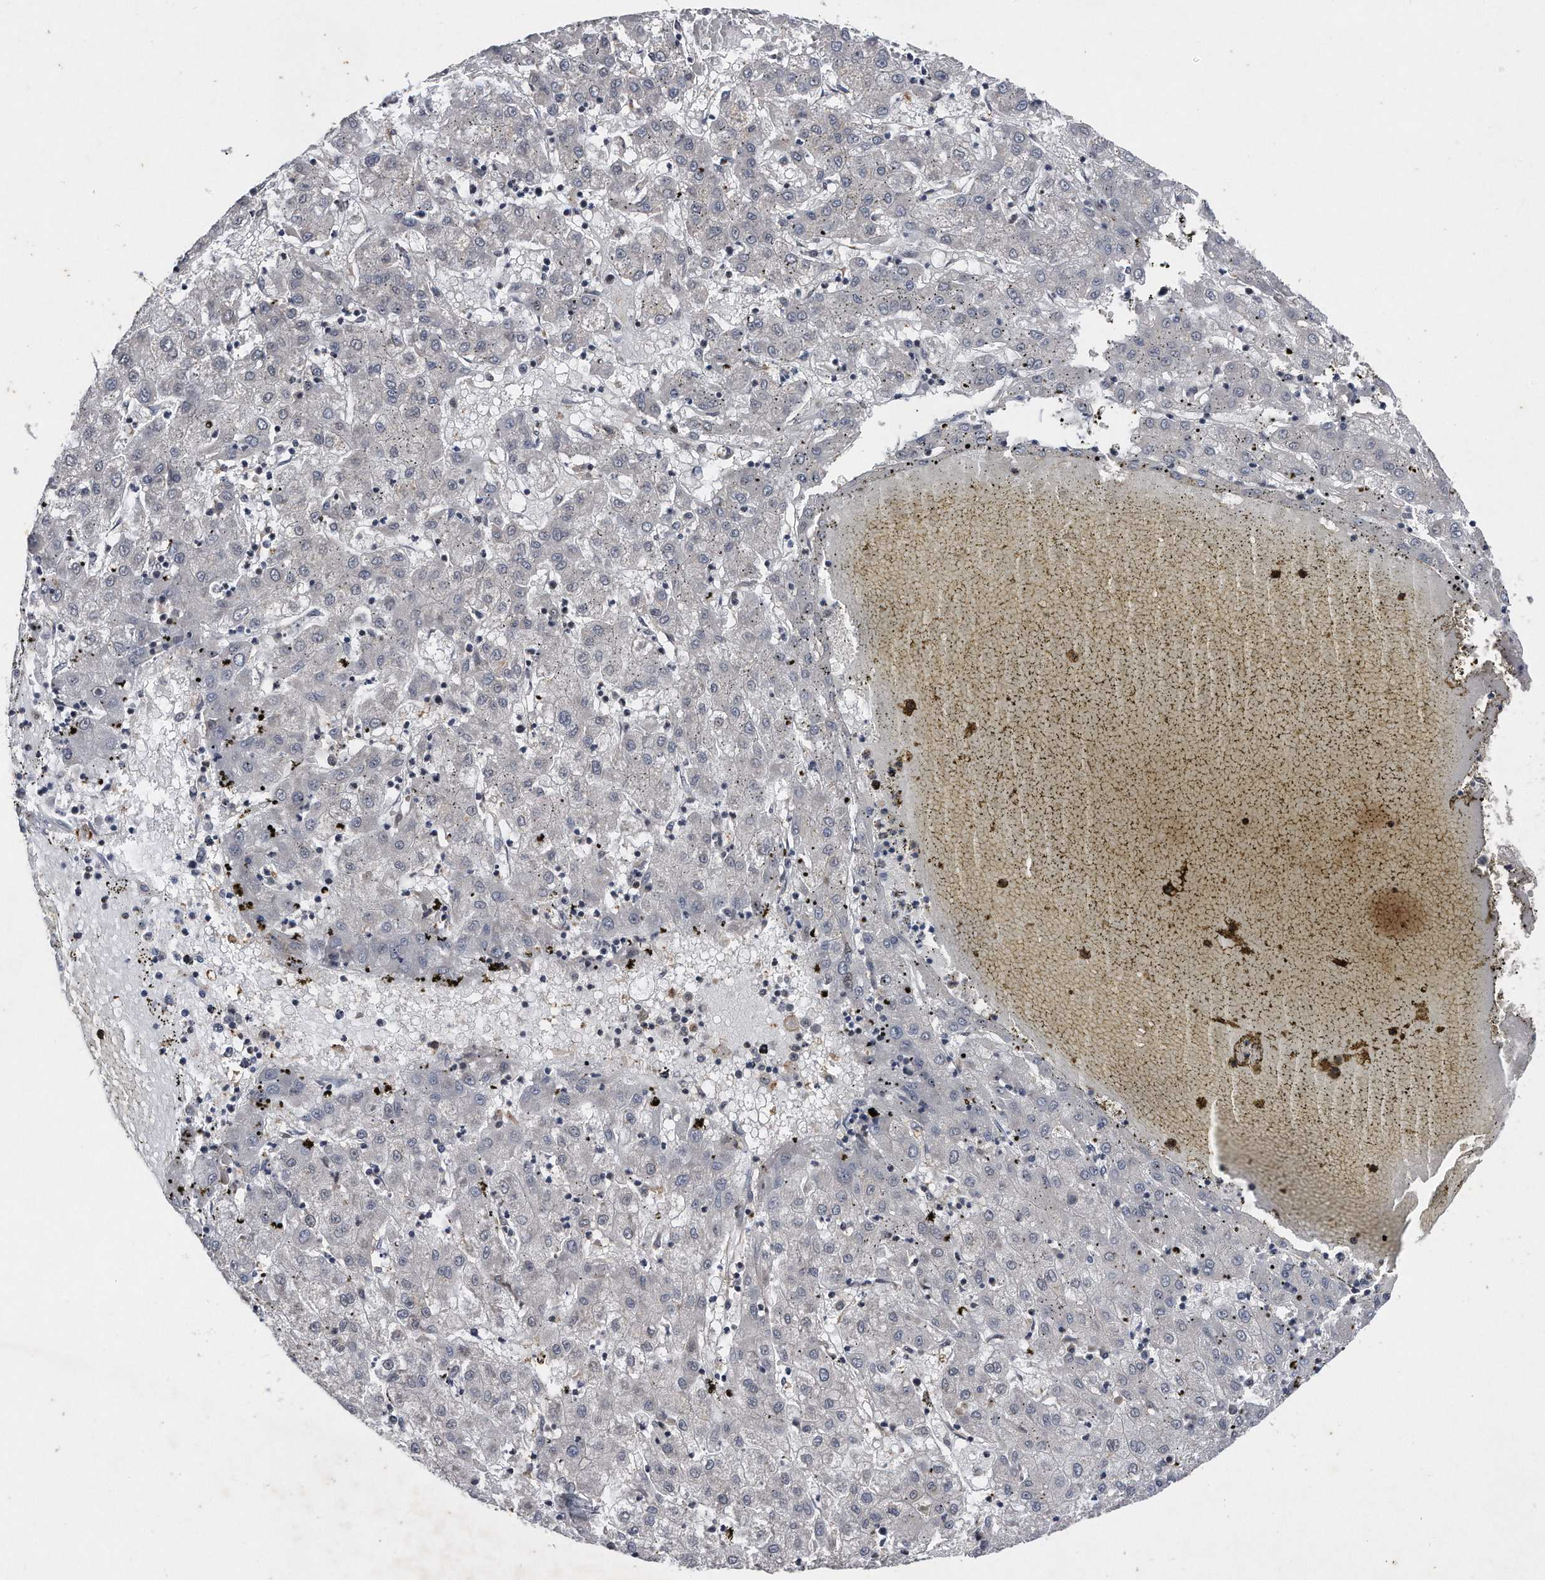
{"staining": {"intensity": "negative", "quantity": "none", "location": "none"}, "tissue": "liver cancer", "cell_type": "Tumor cells", "image_type": "cancer", "snomed": [{"axis": "morphology", "description": "Carcinoma, Hepatocellular, NOS"}, {"axis": "topography", "description": "Liver"}], "caption": "Human liver cancer stained for a protein using immunohistochemistry (IHC) exhibits no positivity in tumor cells.", "gene": "VIRMA", "patient": {"sex": "male", "age": 72}}